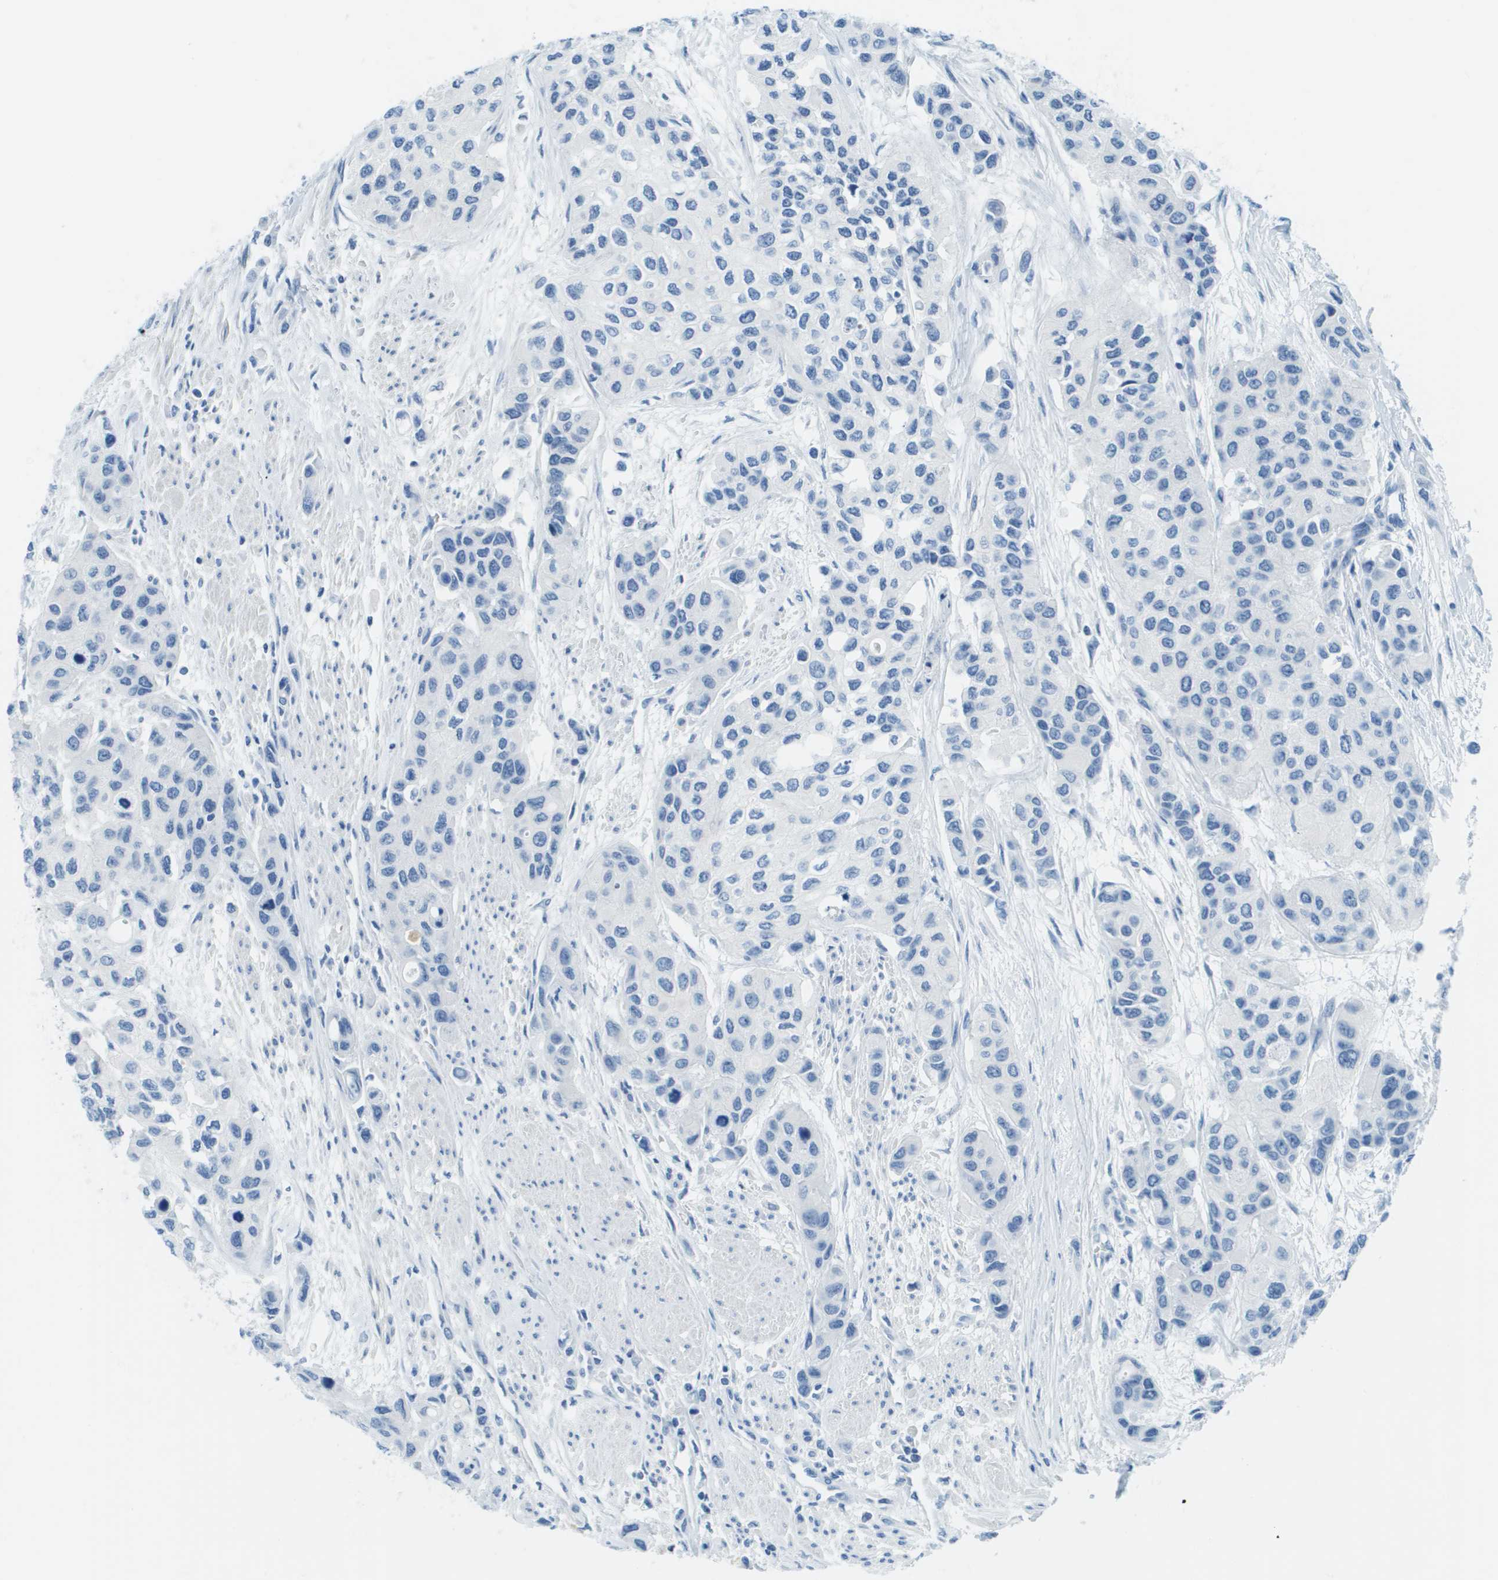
{"staining": {"intensity": "negative", "quantity": "none", "location": "none"}, "tissue": "urothelial cancer", "cell_type": "Tumor cells", "image_type": "cancer", "snomed": [{"axis": "morphology", "description": "Urothelial carcinoma, High grade"}, {"axis": "topography", "description": "Urinary bladder"}], "caption": "Immunohistochemistry image of urothelial cancer stained for a protein (brown), which reveals no expression in tumor cells.", "gene": "CDHR2", "patient": {"sex": "female", "age": 56}}